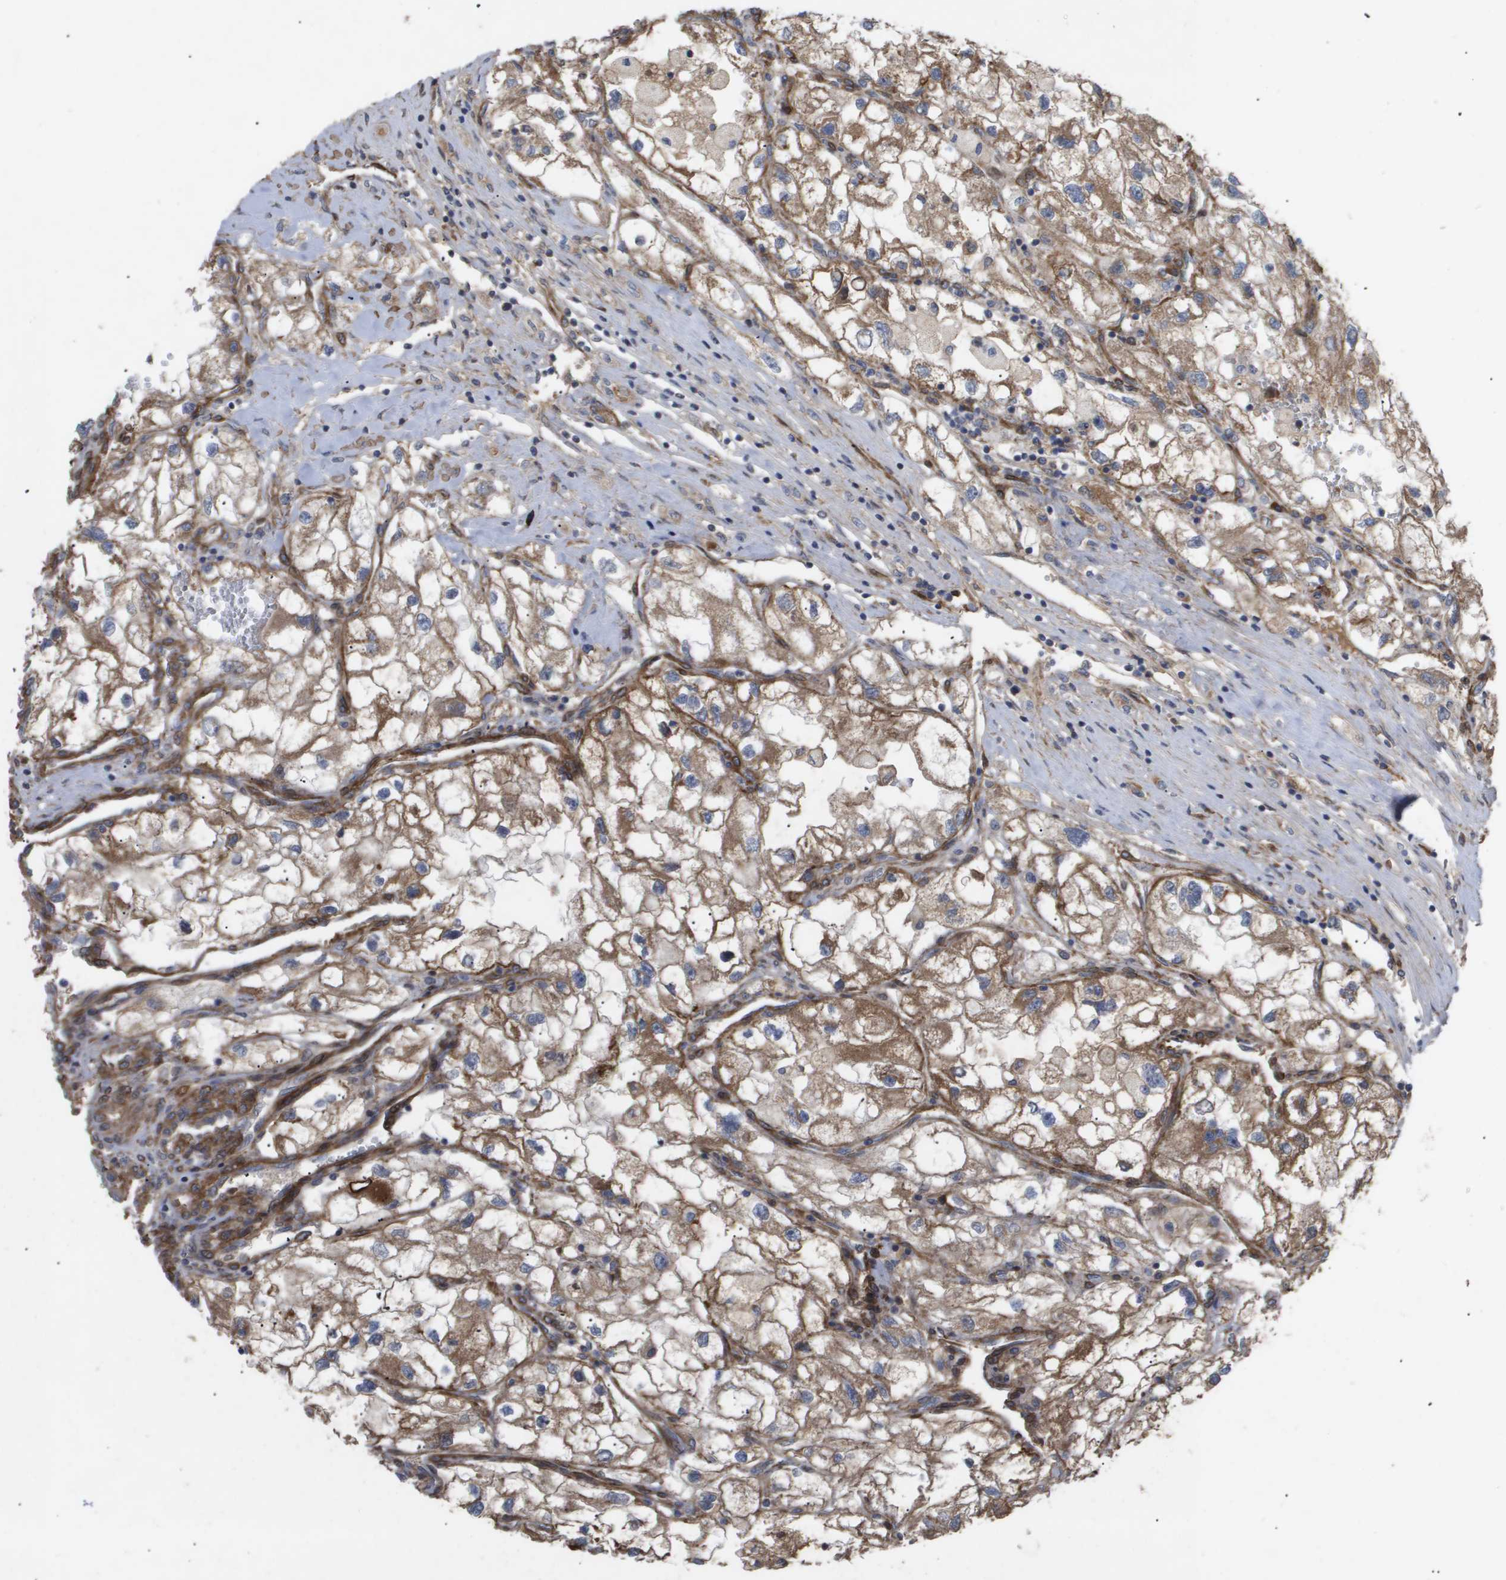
{"staining": {"intensity": "moderate", "quantity": ">75%", "location": "cytoplasmic/membranous"}, "tissue": "renal cancer", "cell_type": "Tumor cells", "image_type": "cancer", "snomed": [{"axis": "morphology", "description": "Adenocarcinoma, NOS"}, {"axis": "topography", "description": "Kidney"}], "caption": "Immunohistochemistry staining of renal adenocarcinoma, which displays medium levels of moderate cytoplasmic/membranous expression in about >75% of tumor cells indicating moderate cytoplasmic/membranous protein staining. The staining was performed using DAB (3,3'-diaminobenzidine) (brown) for protein detection and nuclei were counterstained in hematoxylin (blue).", "gene": "TNS1", "patient": {"sex": "female", "age": 70}}